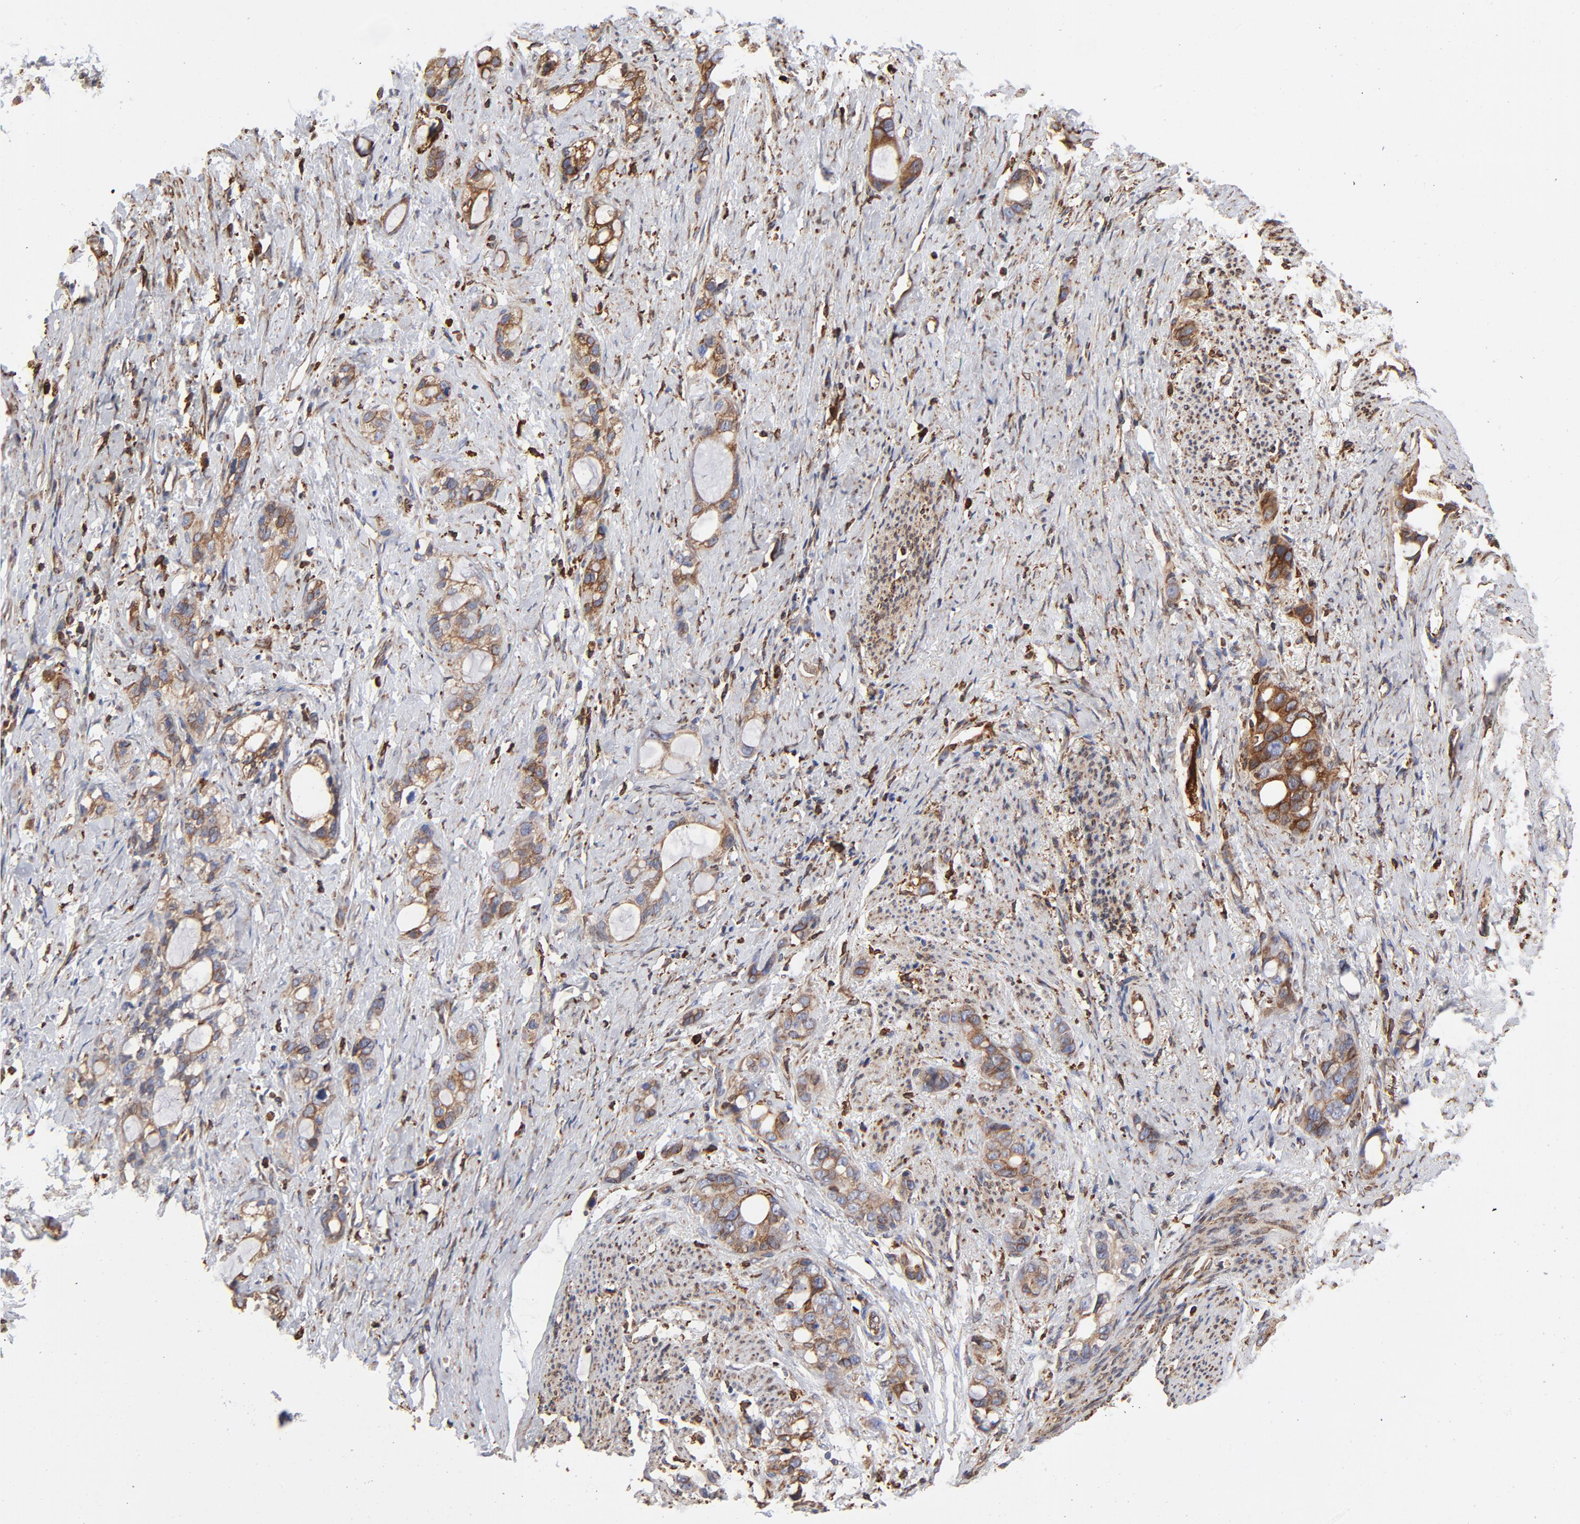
{"staining": {"intensity": "moderate", "quantity": ">75%", "location": "cytoplasmic/membranous"}, "tissue": "stomach cancer", "cell_type": "Tumor cells", "image_type": "cancer", "snomed": [{"axis": "morphology", "description": "Adenocarcinoma, NOS"}, {"axis": "topography", "description": "Stomach"}], "caption": "An immunohistochemistry (IHC) micrograph of neoplastic tissue is shown. Protein staining in brown highlights moderate cytoplasmic/membranous positivity in adenocarcinoma (stomach) within tumor cells. The staining was performed using DAB to visualize the protein expression in brown, while the nuclei were stained in blue with hematoxylin (Magnification: 20x).", "gene": "CANX", "patient": {"sex": "female", "age": 75}}